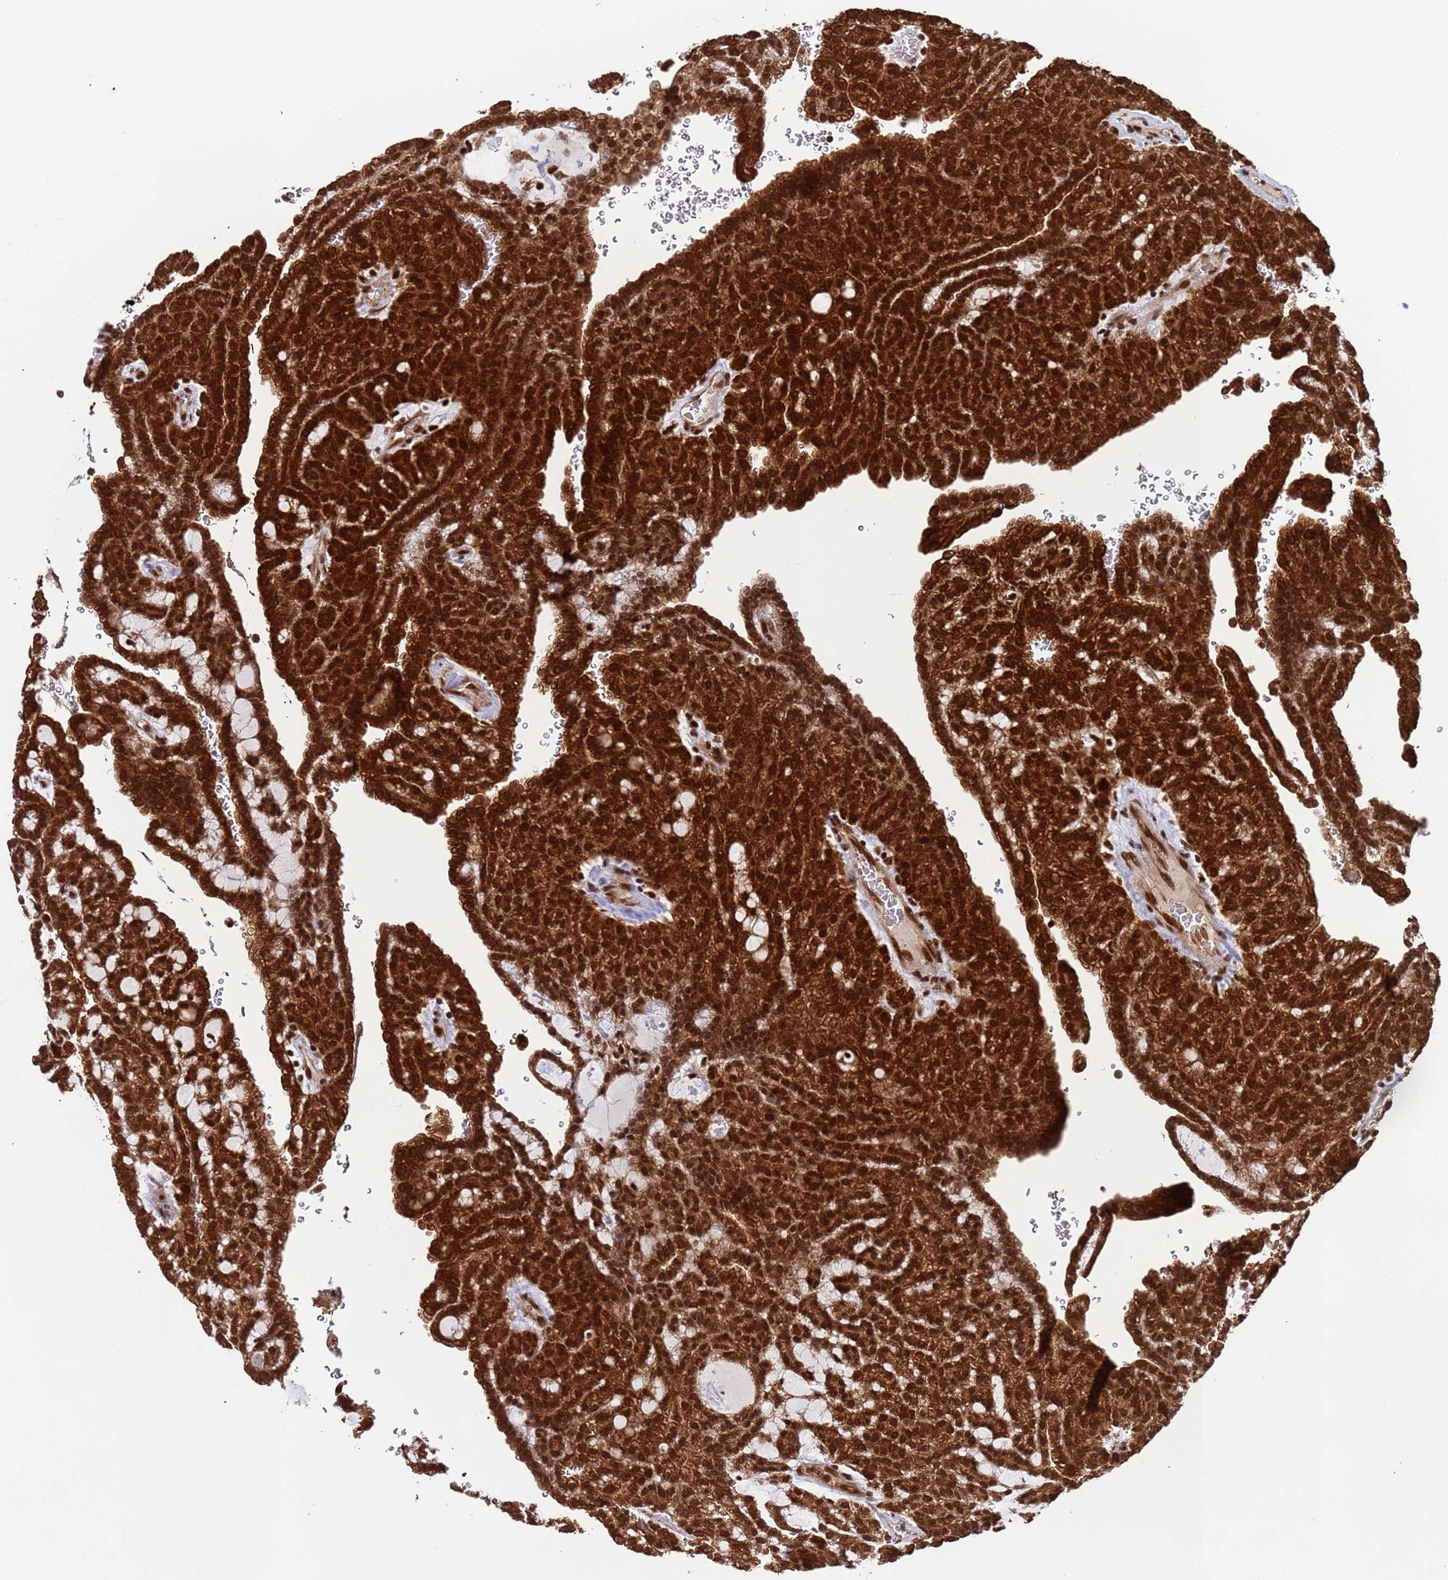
{"staining": {"intensity": "strong", "quantity": ">75%", "location": "cytoplasmic/membranous,nuclear"}, "tissue": "renal cancer", "cell_type": "Tumor cells", "image_type": "cancer", "snomed": [{"axis": "morphology", "description": "Adenocarcinoma, NOS"}, {"axis": "topography", "description": "Kidney"}], "caption": "An immunohistochemistry (IHC) photomicrograph of neoplastic tissue is shown. Protein staining in brown shows strong cytoplasmic/membranous and nuclear positivity in renal cancer within tumor cells. (brown staining indicates protein expression, while blue staining denotes nuclei).", "gene": "FUBP3", "patient": {"sex": "male", "age": 63}}